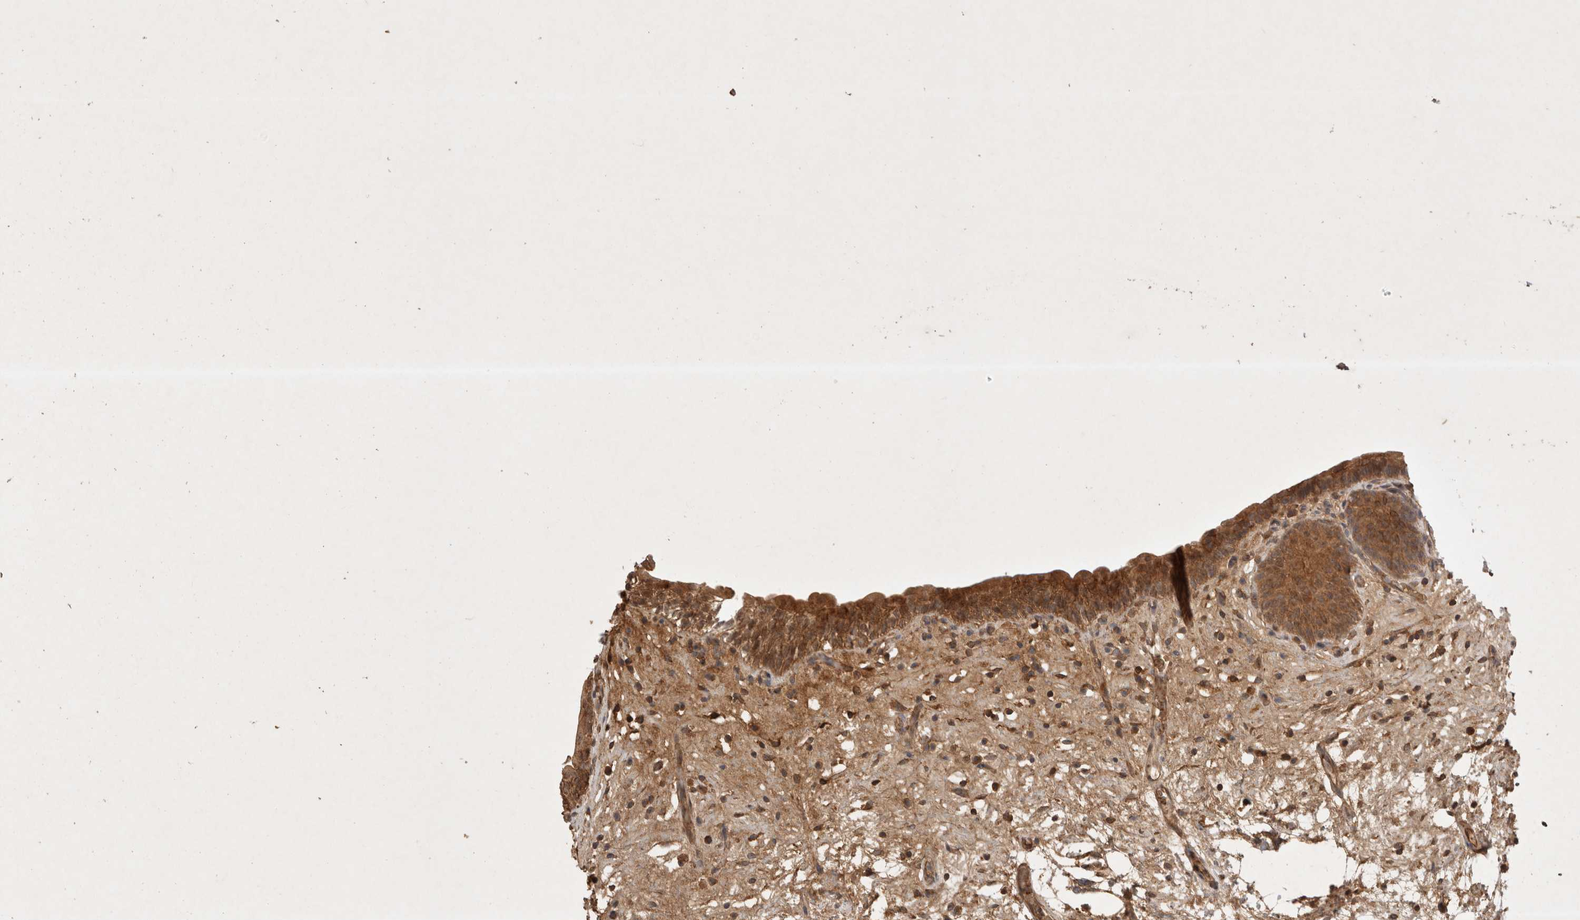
{"staining": {"intensity": "moderate", "quantity": ">75%", "location": "cytoplasmic/membranous,nuclear"}, "tissue": "urinary bladder", "cell_type": "Urothelial cells", "image_type": "normal", "snomed": [{"axis": "morphology", "description": "Normal tissue, NOS"}, {"axis": "topography", "description": "Urinary bladder"}], "caption": "Brown immunohistochemical staining in benign human urinary bladder shows moderate cytoplasmic/membranous,nuclear staining in about >75% of urothelial cells.", "gene": "FAM221A", "patient": {"sex": "male", "age": 83}}